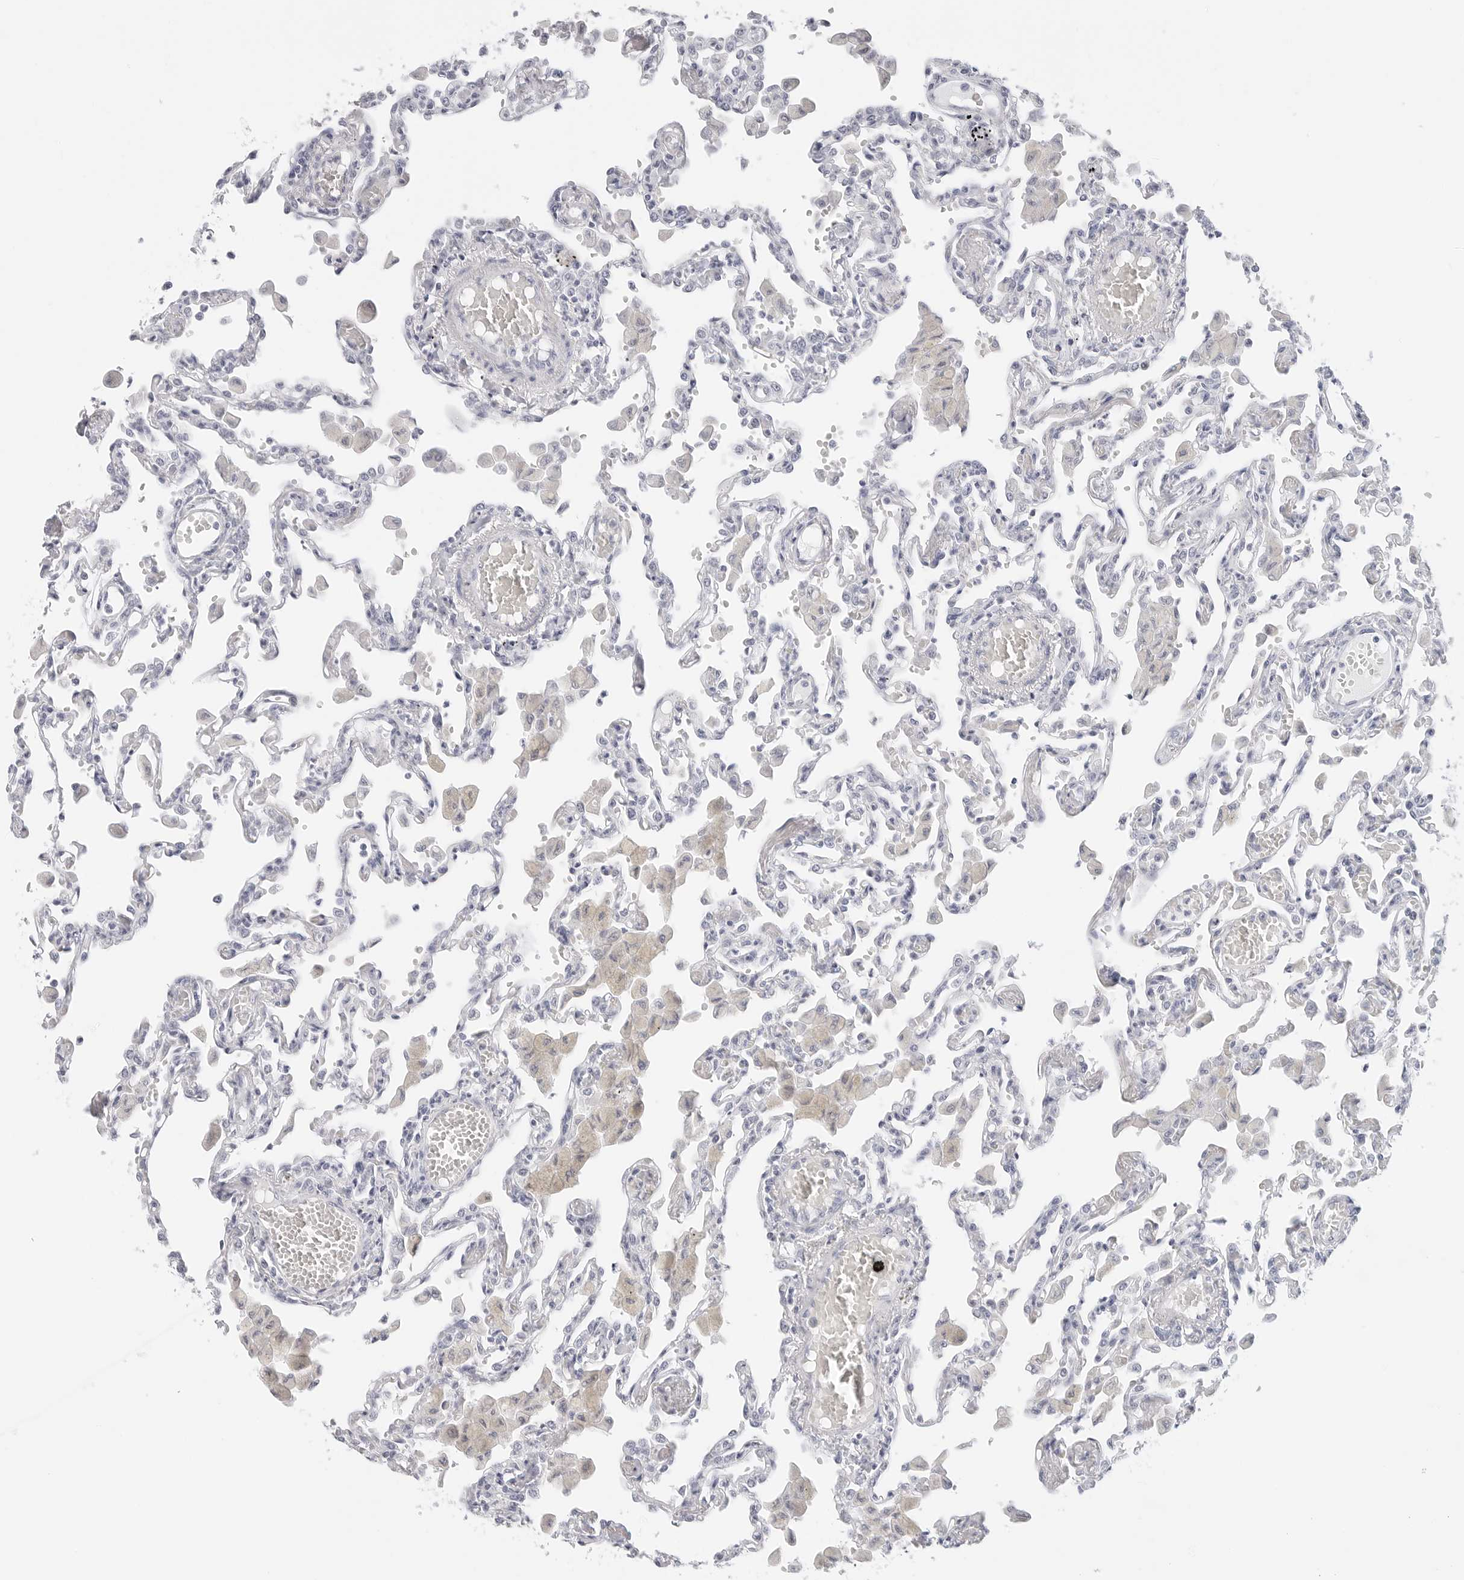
{"staining": {"intensity": "negative", "quantity": "none", "location": "none"}, "tissue": "lung", "cell_type": "Alveolar cells", "image_type": "normal", "snomed": [{"axis": "morphology", "description": "Normal tissue, NOS"}, {"axis": "topography", "description": "Bronchus"}, {"axis": "topography", "description": "Lung"}], "caption": "Immunohistochemistry image of unremarkable lung: lung stained with DAB displays no significant protein positivity in alveolar cells.", "gene": "HMGCS2", "patient": {"sex": "female", "age": 49}}